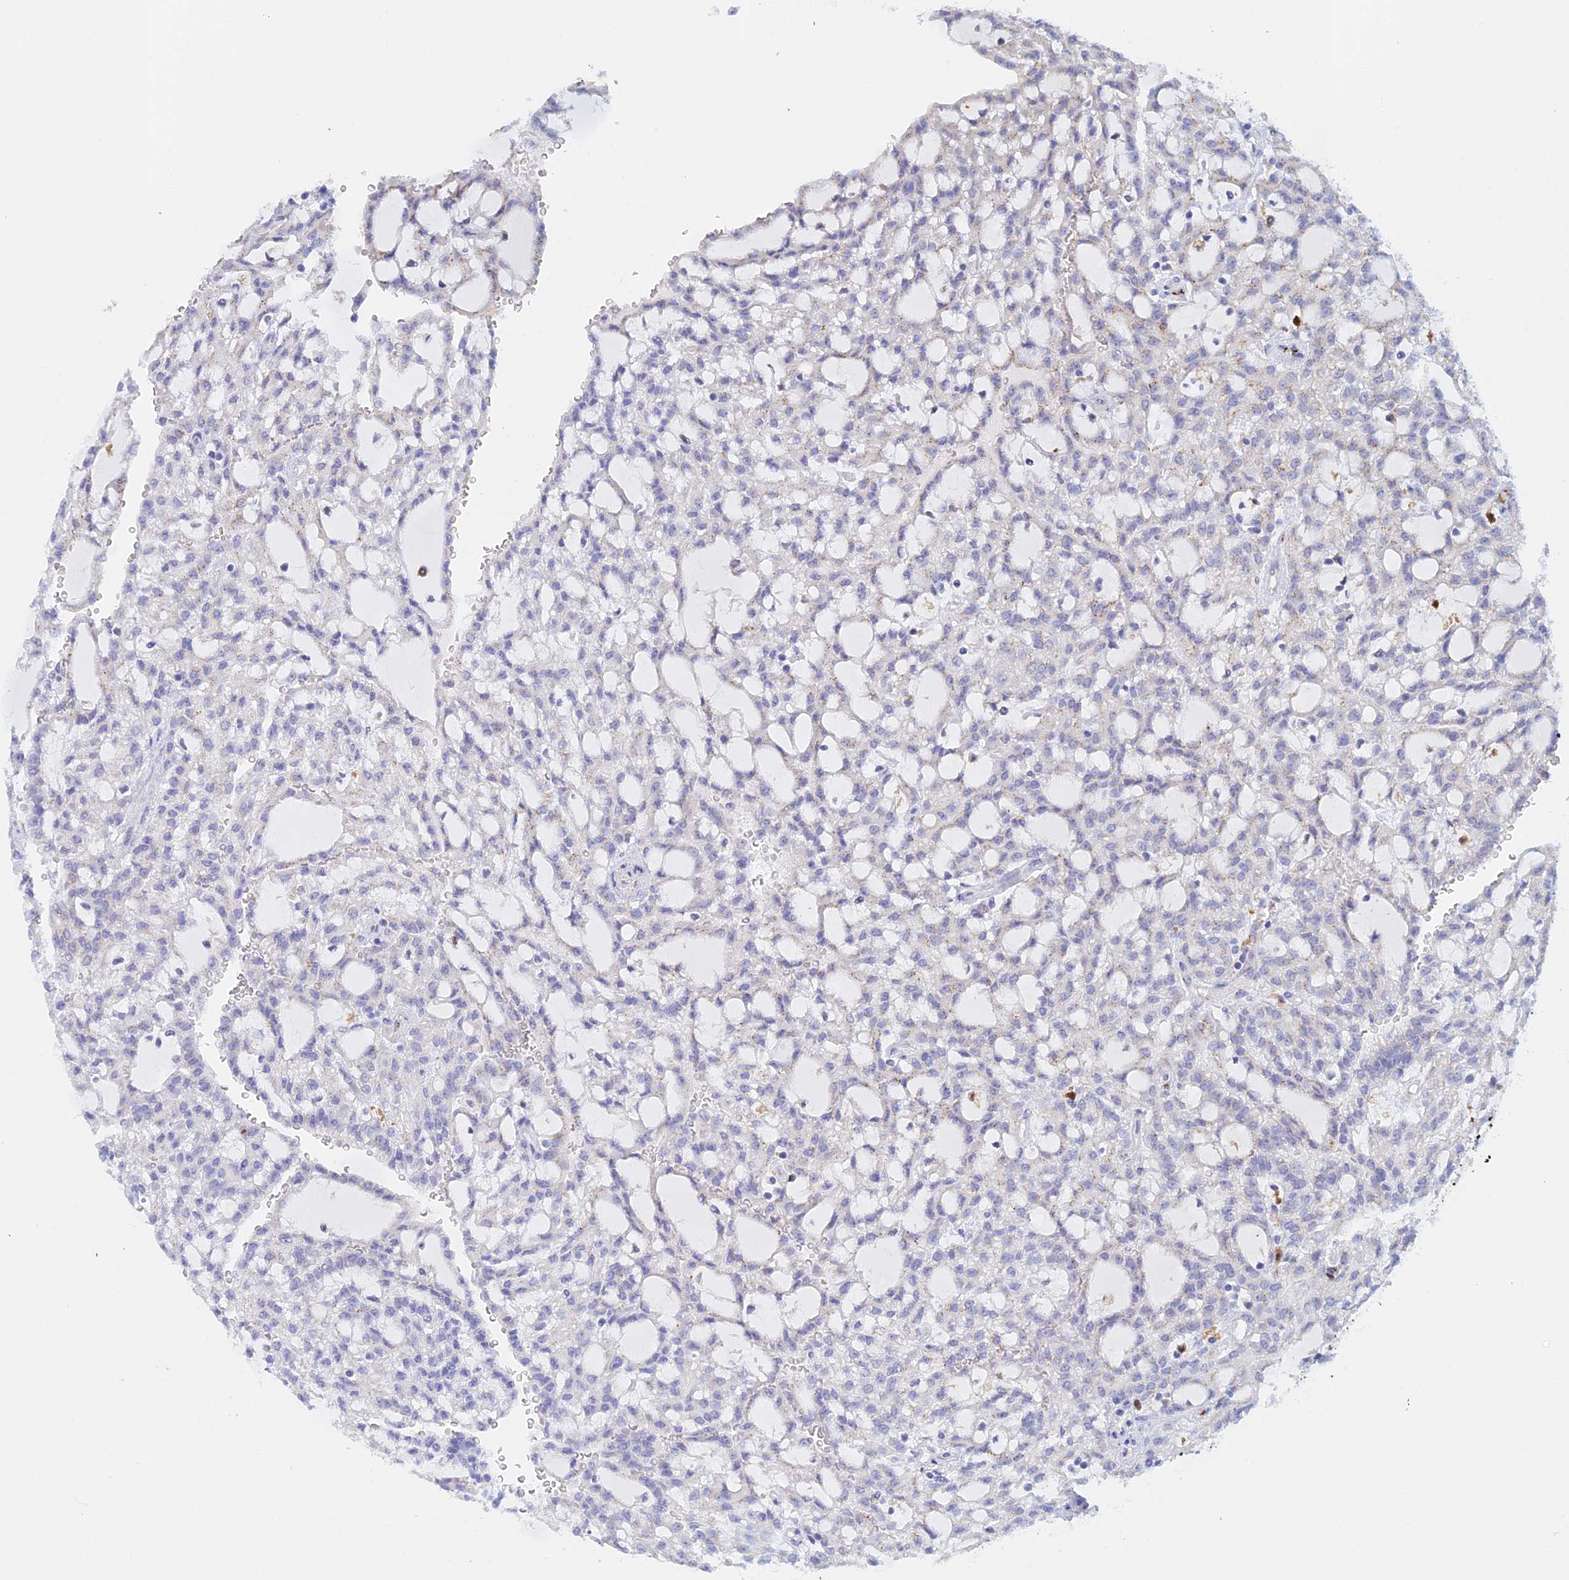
{"staining": {"intensity": "negative", "quantity": "none", "location": "none"}, "tissue": "renal cancer", "cell_type": "Tumor cells", "image_type": "cancer", "snomed": [{"axis": "morphology", "description": "Adenocarcinoma, NOS"}, {"axis": "topography", "description": "Kidney"}], "caption": "Protein analysis of renal adenocarcinoma shows no significant positivity in tumor cells.", "gene": "SLC24A3", "patient": {"sex": "male", "age": 63}}